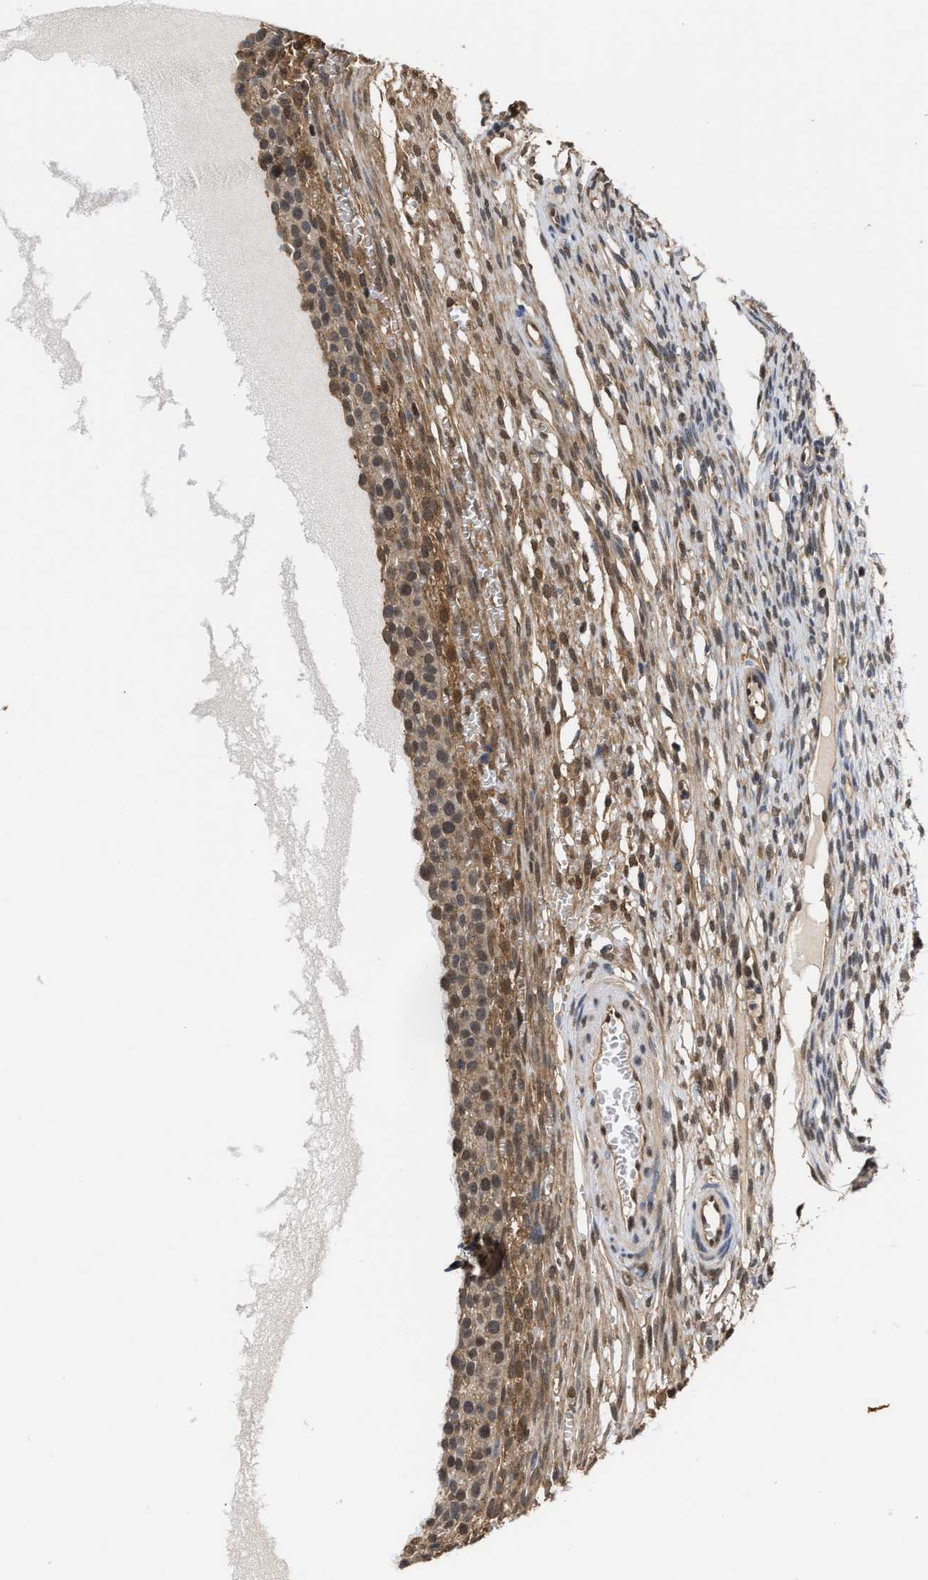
{"staining": {"intensity": "moderate", "quantity": ">75%", "location": "cytoplasmic/membranous"}, "tissue": "ovary", "cell_type": "Follicle cells", "image_type": "normal", "snomed": [{"axis": "morphology", "description": "Normal tissue, NOS"}, {"axis": "topography", "description": "Ovary"}], "caption": "The micrograph exhibits staining of unremarkable ovary, revealing moderate cytoplasmic/membranous protein staining (brown color) within follicle cells. (IHC, brightfield microscopy, high magnification).", "gene": "SCAI", "patient": {"sex": "female", "age": 33}}